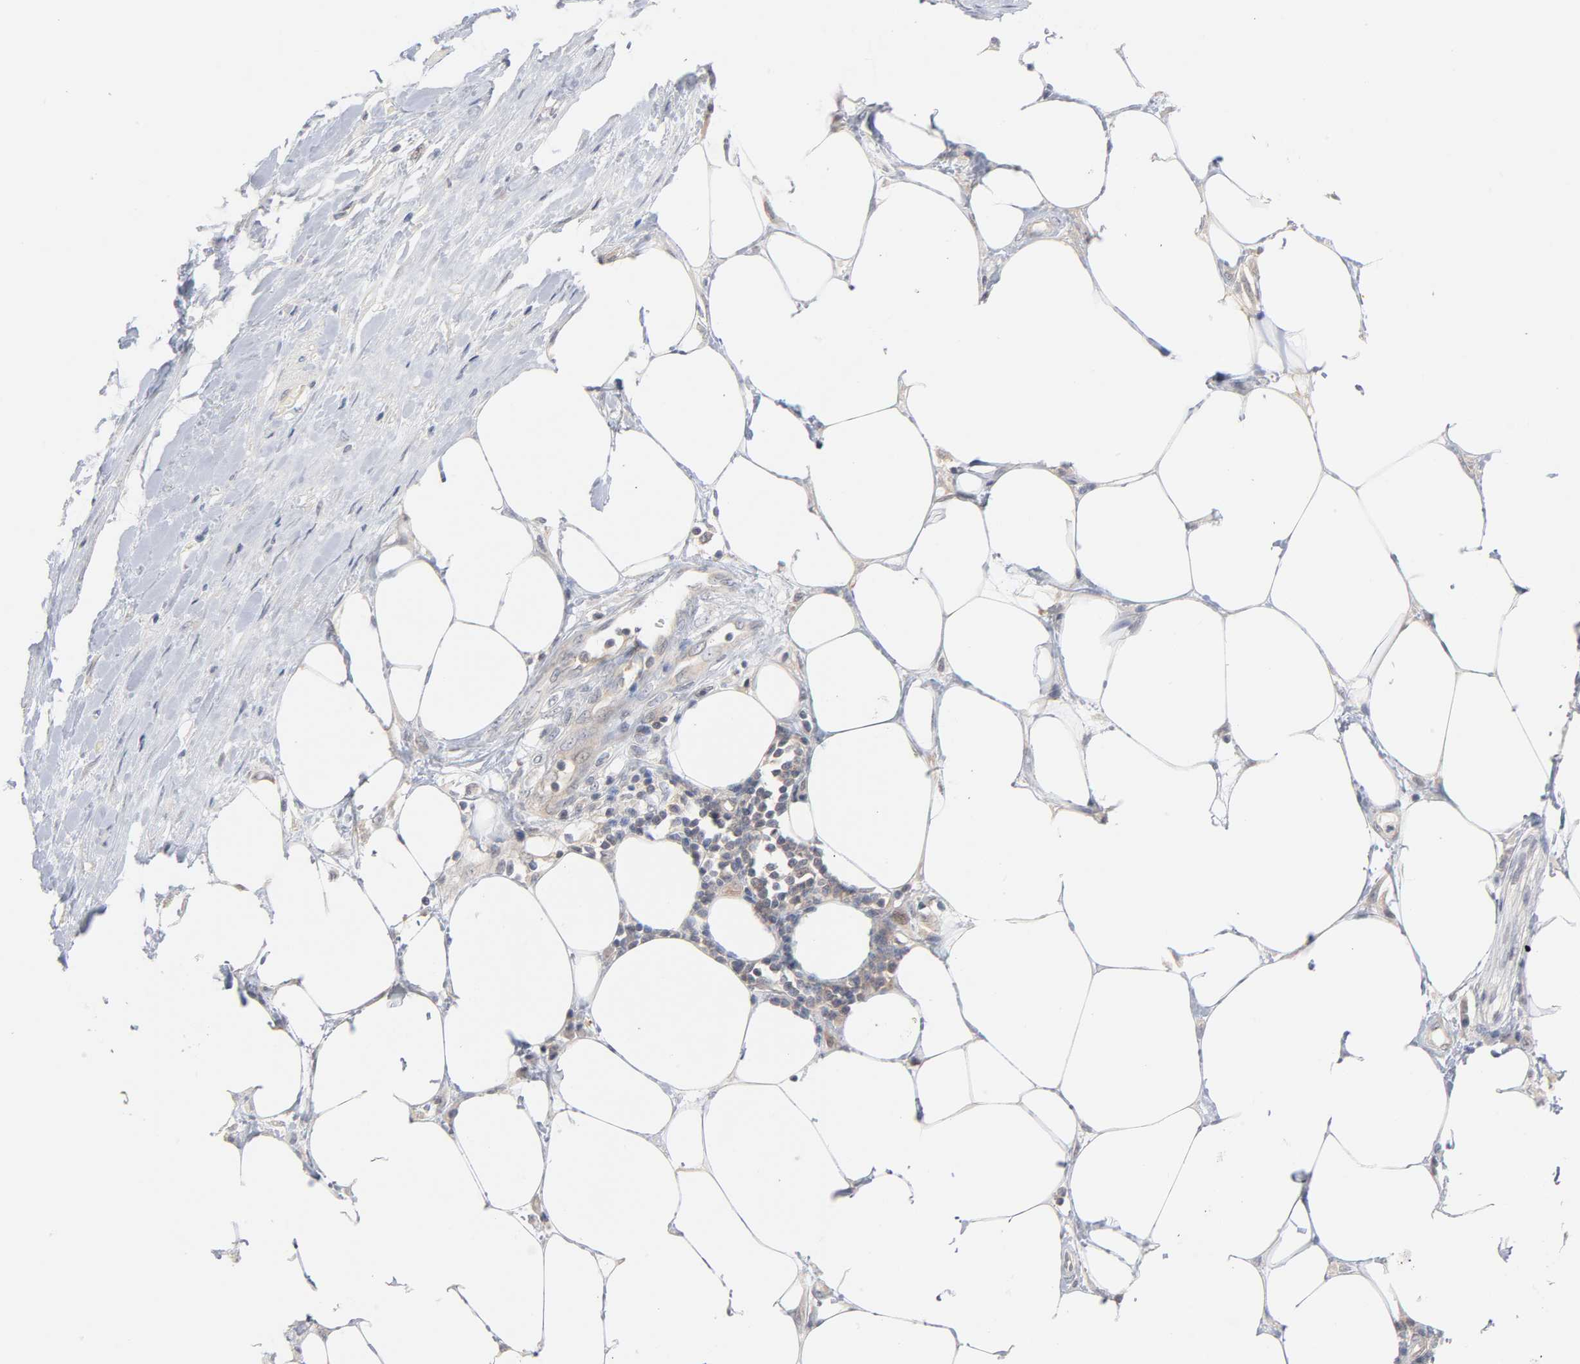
{"staining": {"intensity": "weak", "quantity": "<25%", "location": "cytoplasmic/membranous"}, "tissue": "urothelial cancer", "cell_type": "Tumor cells", "image_type": "cancer", "snomed": [{"axis": "morphology", "description": "Urothelial carcinoma, High grade"}, {"axis": "topography", "description": "Urinary bladder"}], "caption": "Tumor cells are negative for protein expression in human urothelial cancer.", "gene": "UBL4A", "patient": {"sex": "male", "age": 61}}